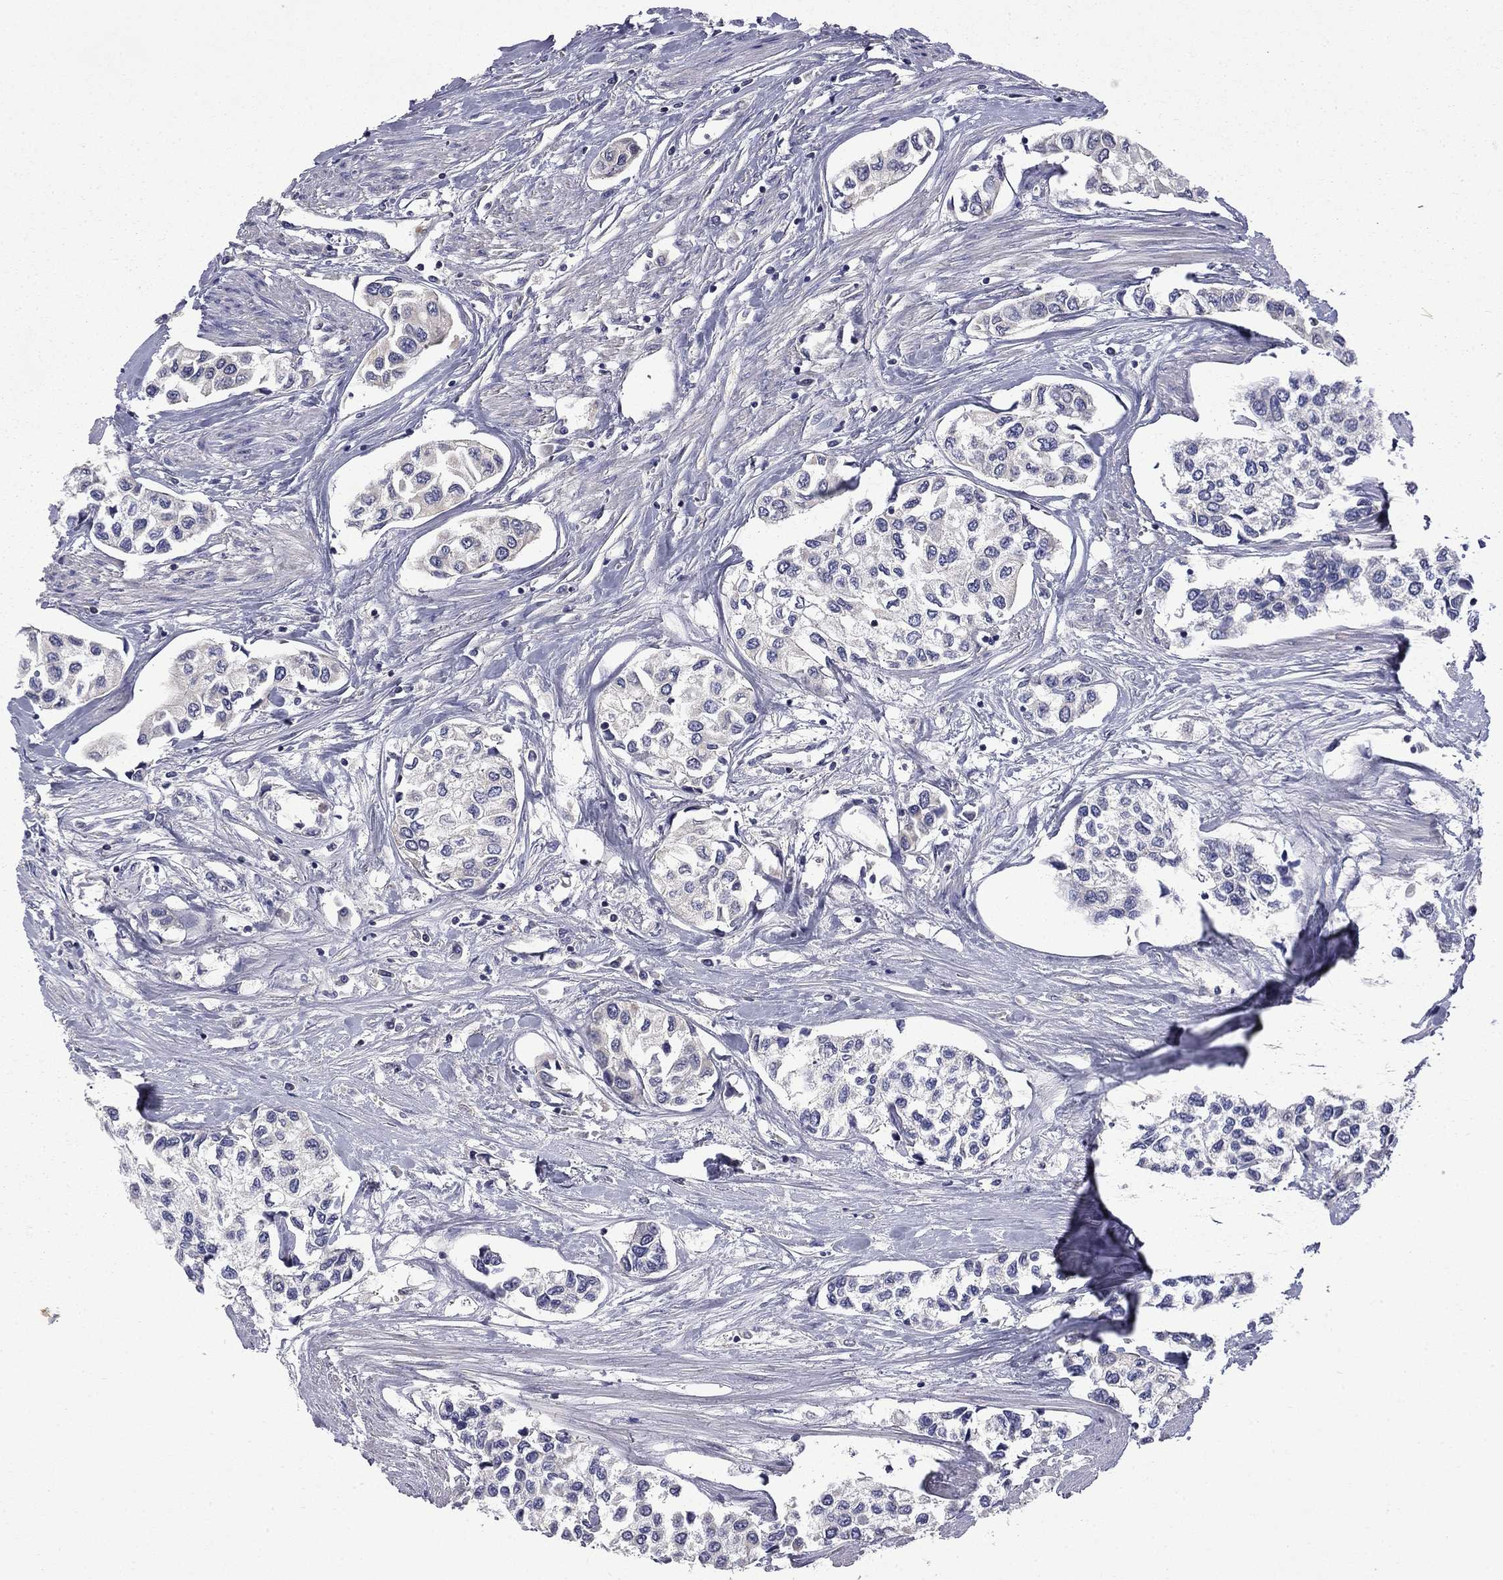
{"staining": {"intensity": "negative", "quantity": "none", "location": "none"}, "tissue": "urothelial cancer", "cell_type": "Tumor cells", "image_type": "cancer", "snomed": [{"axis": "morphology", "description": "Urothelial carcinoma, High grade"}, {"axis": "topography", "description": "Urinary bladder"}], "caption": "There is no significant positivity in tumor cells of urothelial cancer.", "gene": "CEACAM7", "patient": {"sex": "male", "age": 73}}